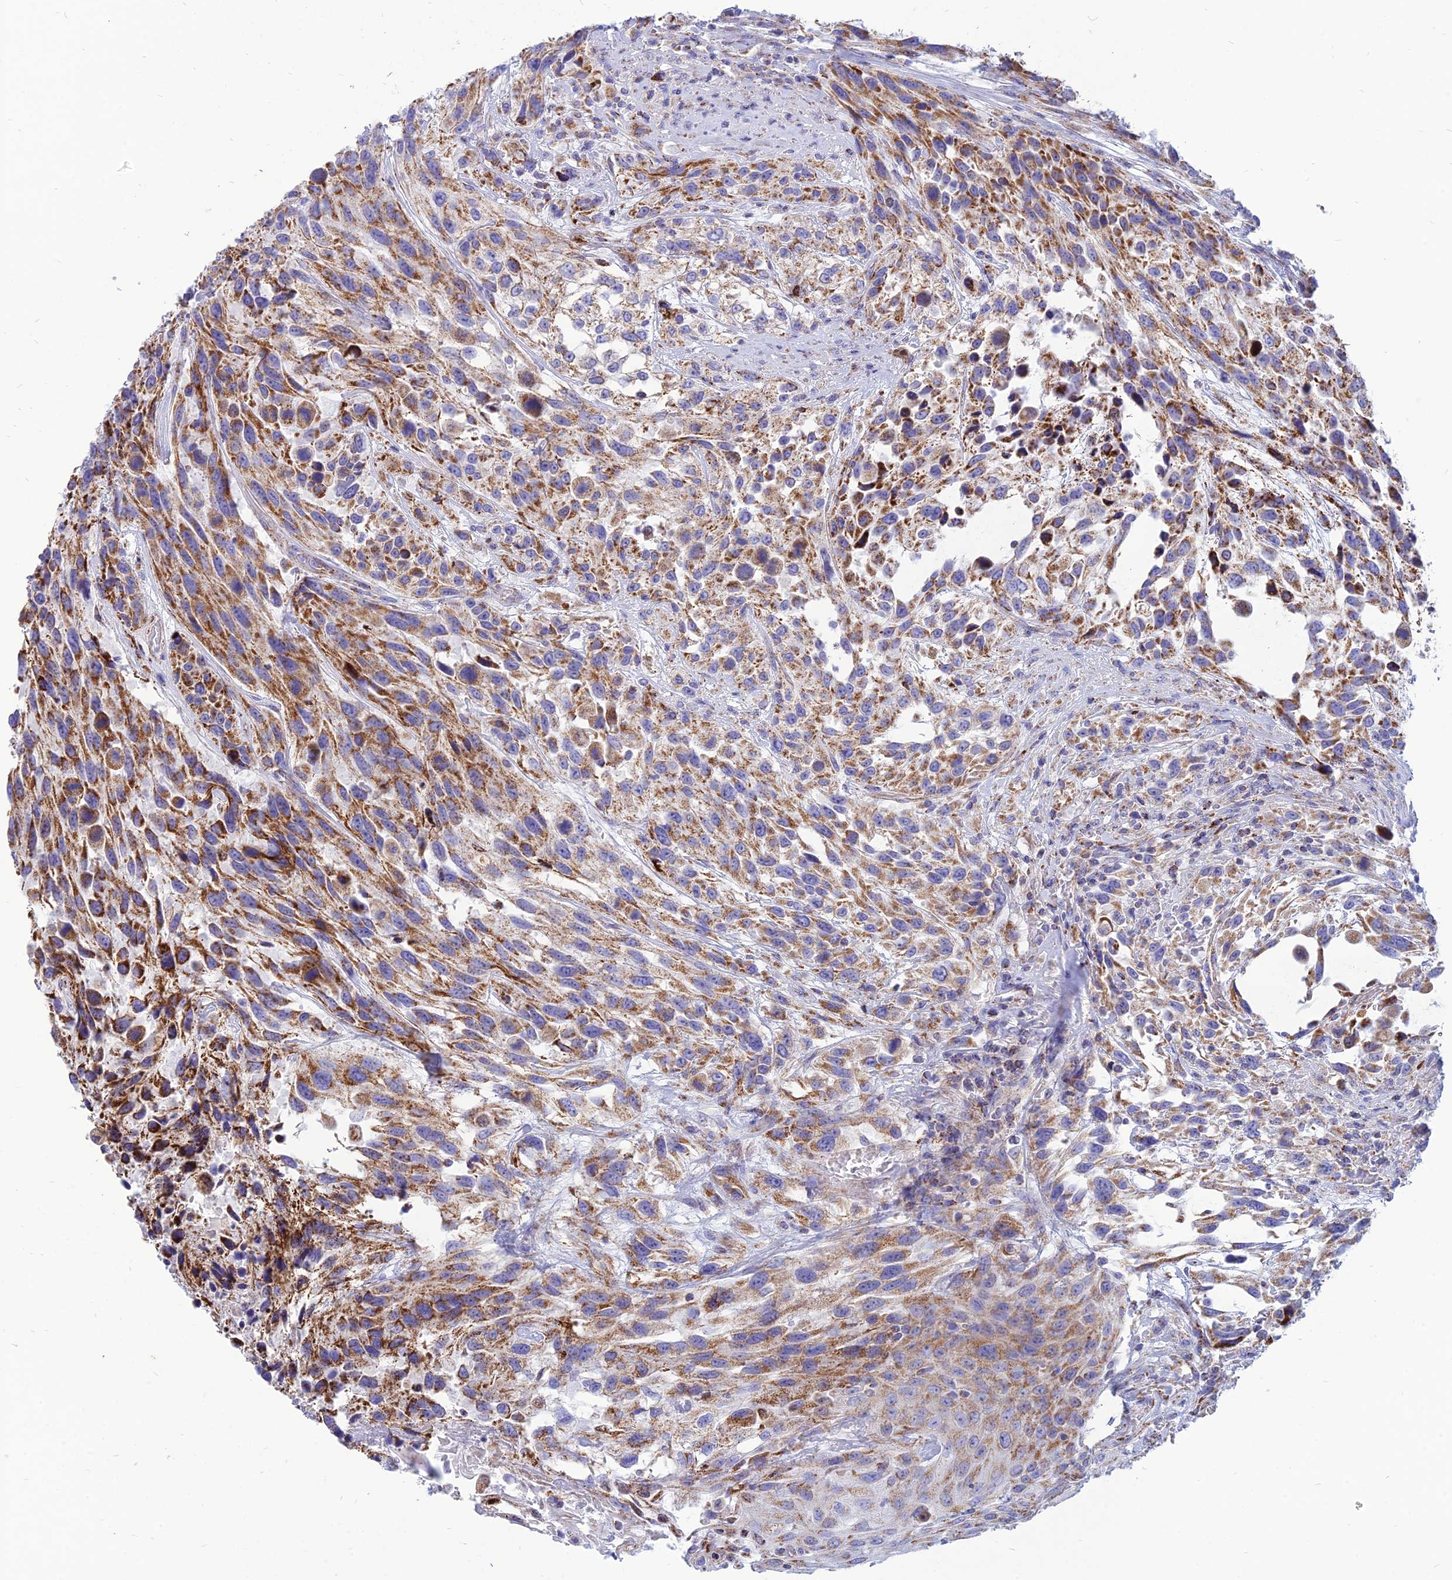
{"staining": {"intensity": "moderate", "quantity": ">75%", "location": "cytoplasmic/membranous"}, "tissue": "urothelial cancer", "cell_type": "Tumor cells", "image_type": "cancer", "snomed": [{"axis": "morphology", "description": "Urothelial carcinoma, High grade"}, {"axis": "topography", "description": "Urinary bladder"}], "caption": "Immunohistochemical staining of human urothelial cancer demonstrates medium levels of moderate cytoplasmic/membranous protein expression in about >75% of tumor cells.", "gene": "PACC1", "patient": {"sex": "female", "age": 70}}